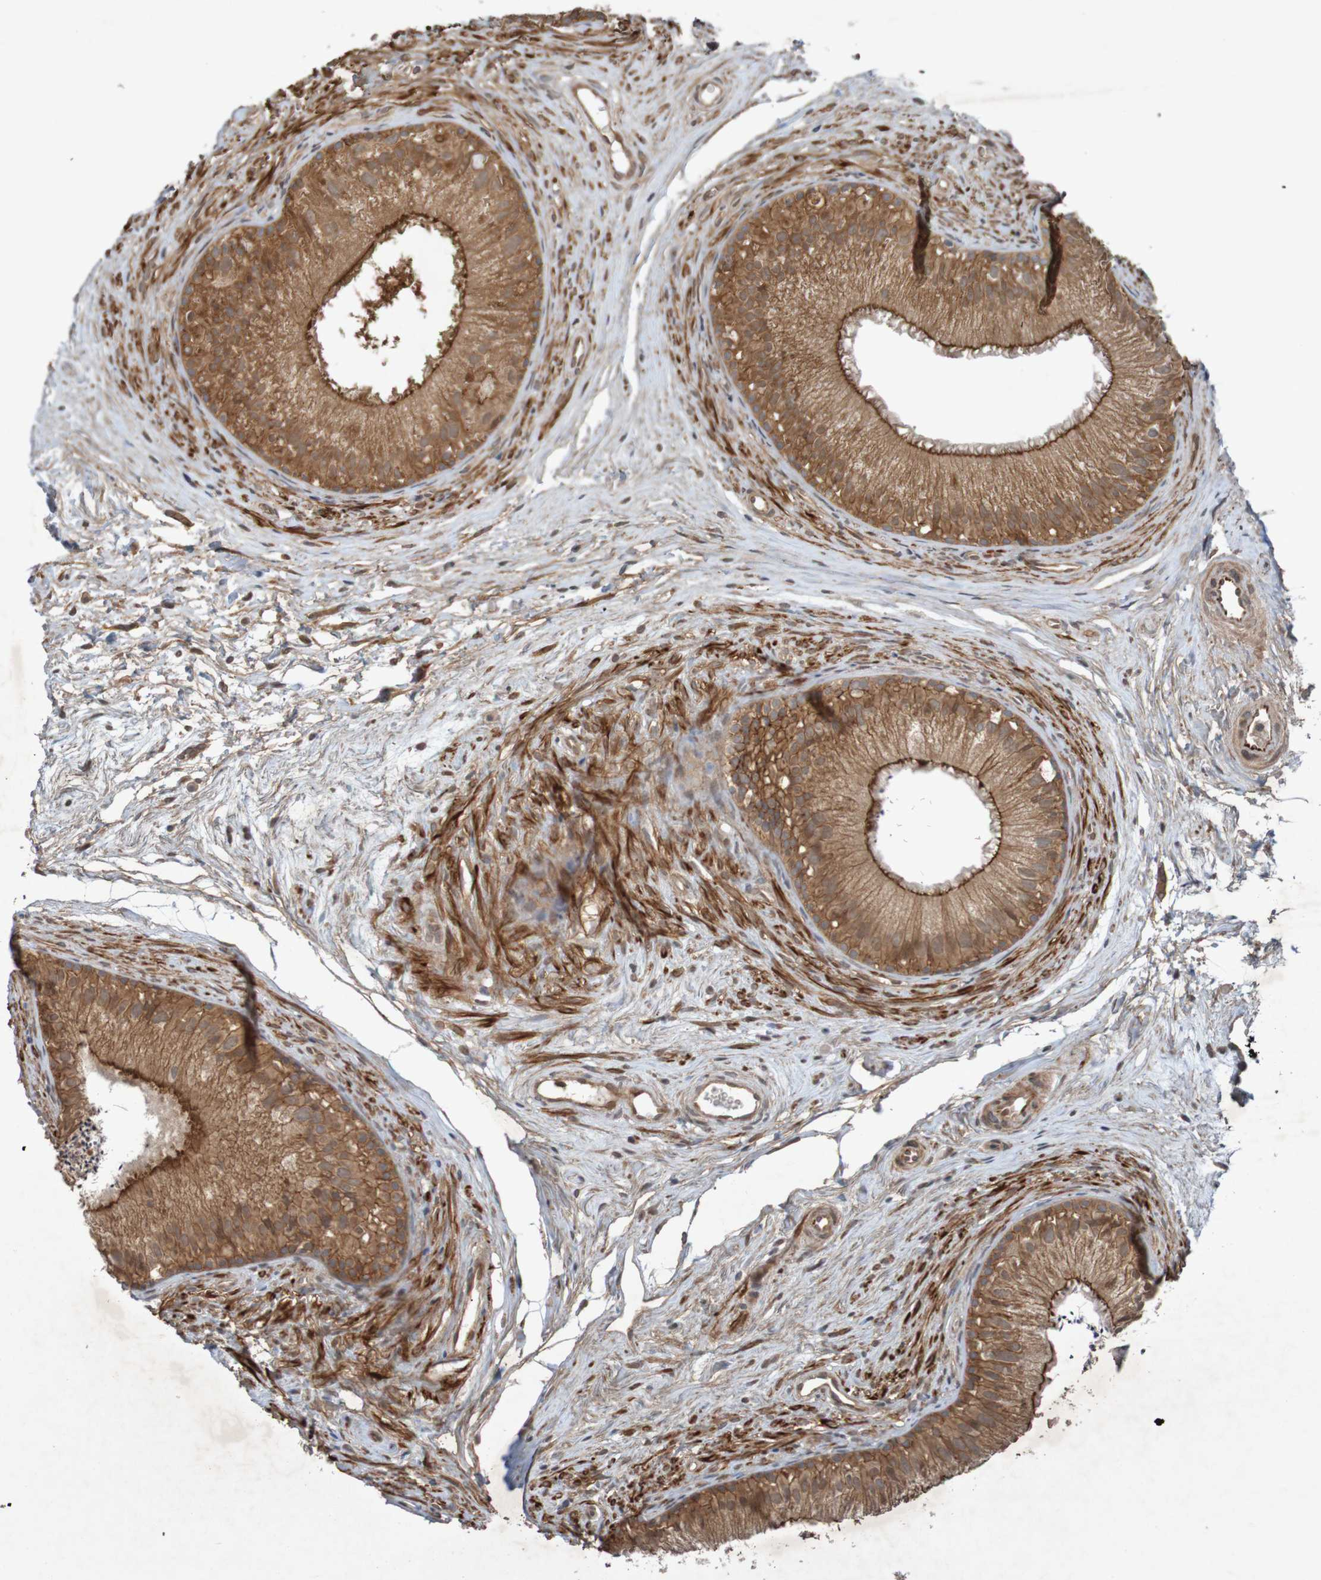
{"staining": {"intensity": "moderate", "quantity": ">75%", "location": "cytoplasmic/membranous"}, "tissue": "epididymis", "cell_type": "Glandular cells", "image_type": "normal", "snomed": [{"axis": "morphology", "description": "Normal tissue, NOS"}, {"axis": "topography", "description": "Epididymis"}], "caption": "A photomicrograph of epididymis stained for a protein exhibits moderate cytoplasmic/membranous brown staining in glandular cells. (brown staining indicates protein expression, while blue staining denotes nuclei).", "gene": "ARHGEF11", "patient": {"sex": "male", "age": 56}}